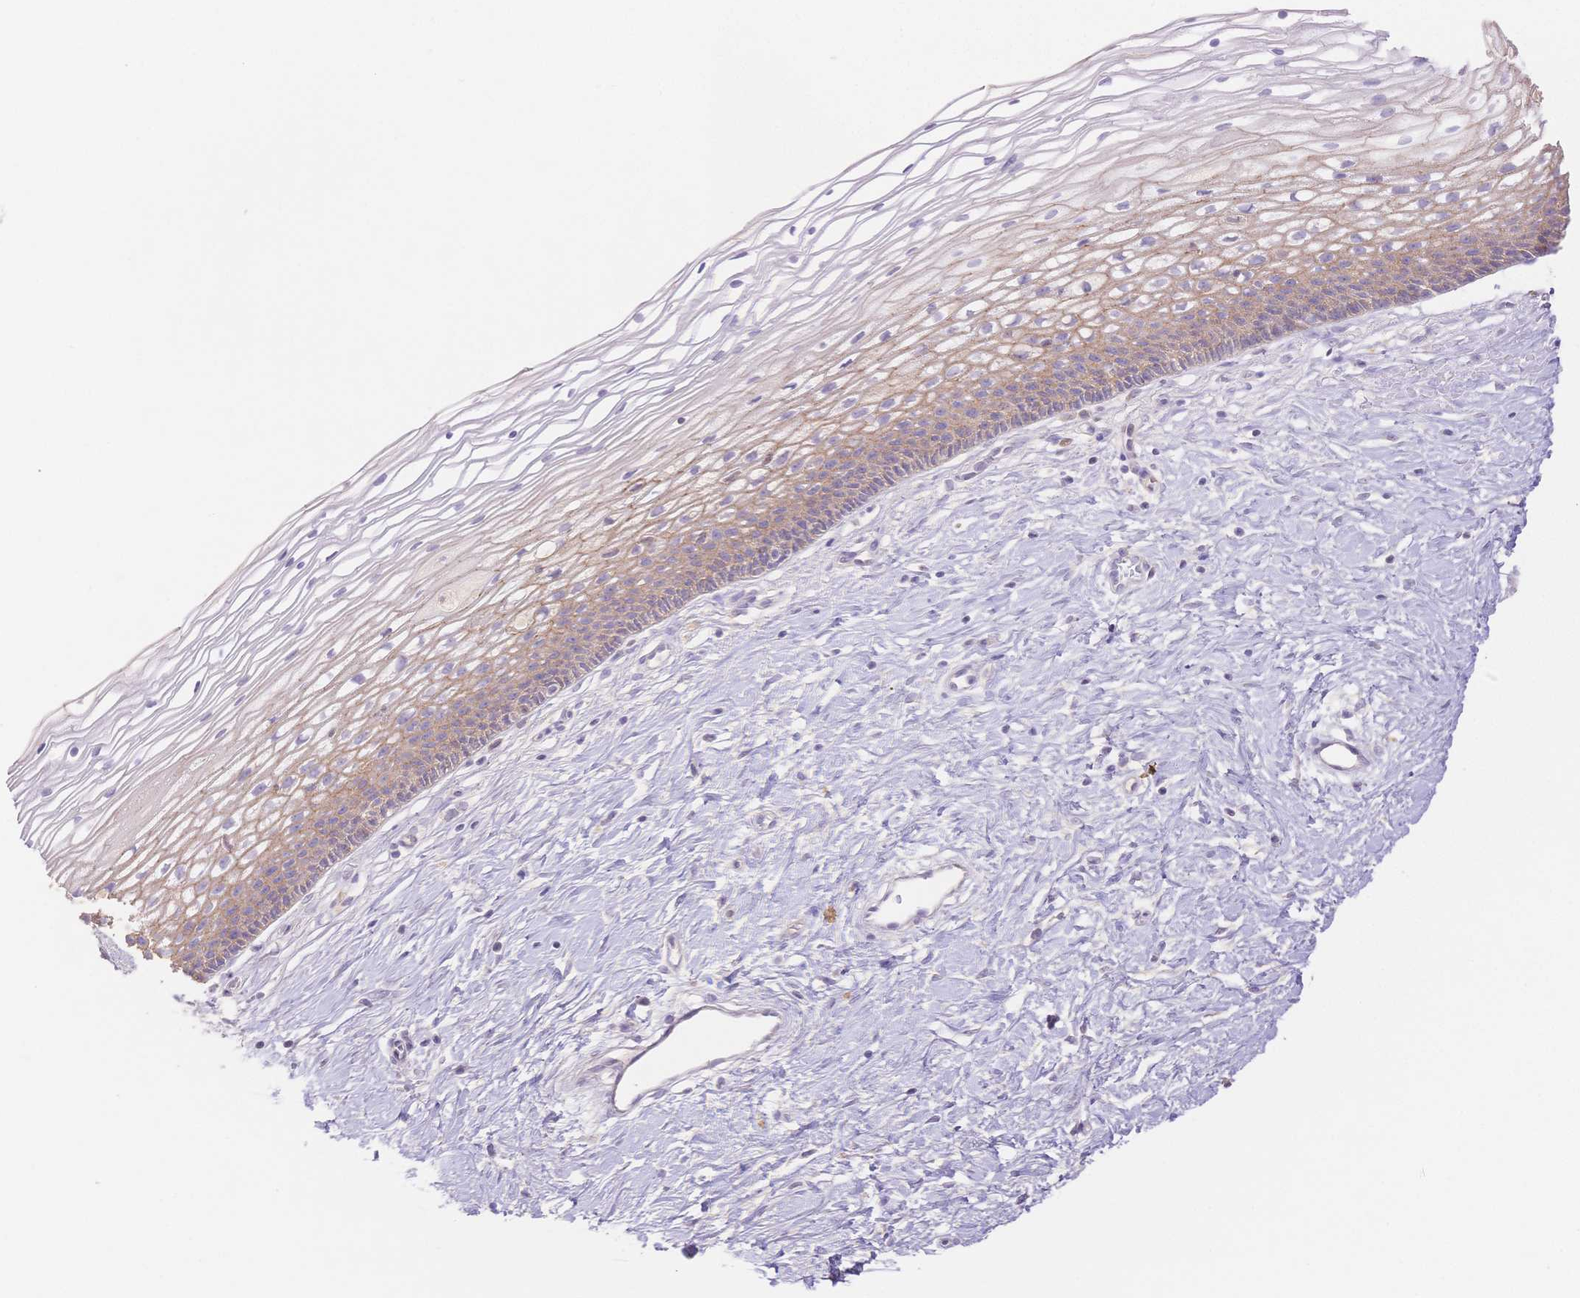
{"staining": {"intensity": "weak", "quantity": "25%-75%", "location": "cytoplasmic/membranous"}, "tissue": "cervix", "cell_type": "Glandular cells", "image_type": "normal", "snomed": [{"axis": "morphology", "description": "Normal tissue, NOS"}, {"axis": "topography", "description": "Cervix"}], "caption": "Unremarkable cervix exhibits weak cytoplasmic/membranous positivity in approximately 25%-75% of glandular cells, visualized by immunohistochemistry. (Brightfield microscopy of DAB IHC at high magnification).", "gene": "WDR54", "patient": {"sex": "female", "age": 34}}